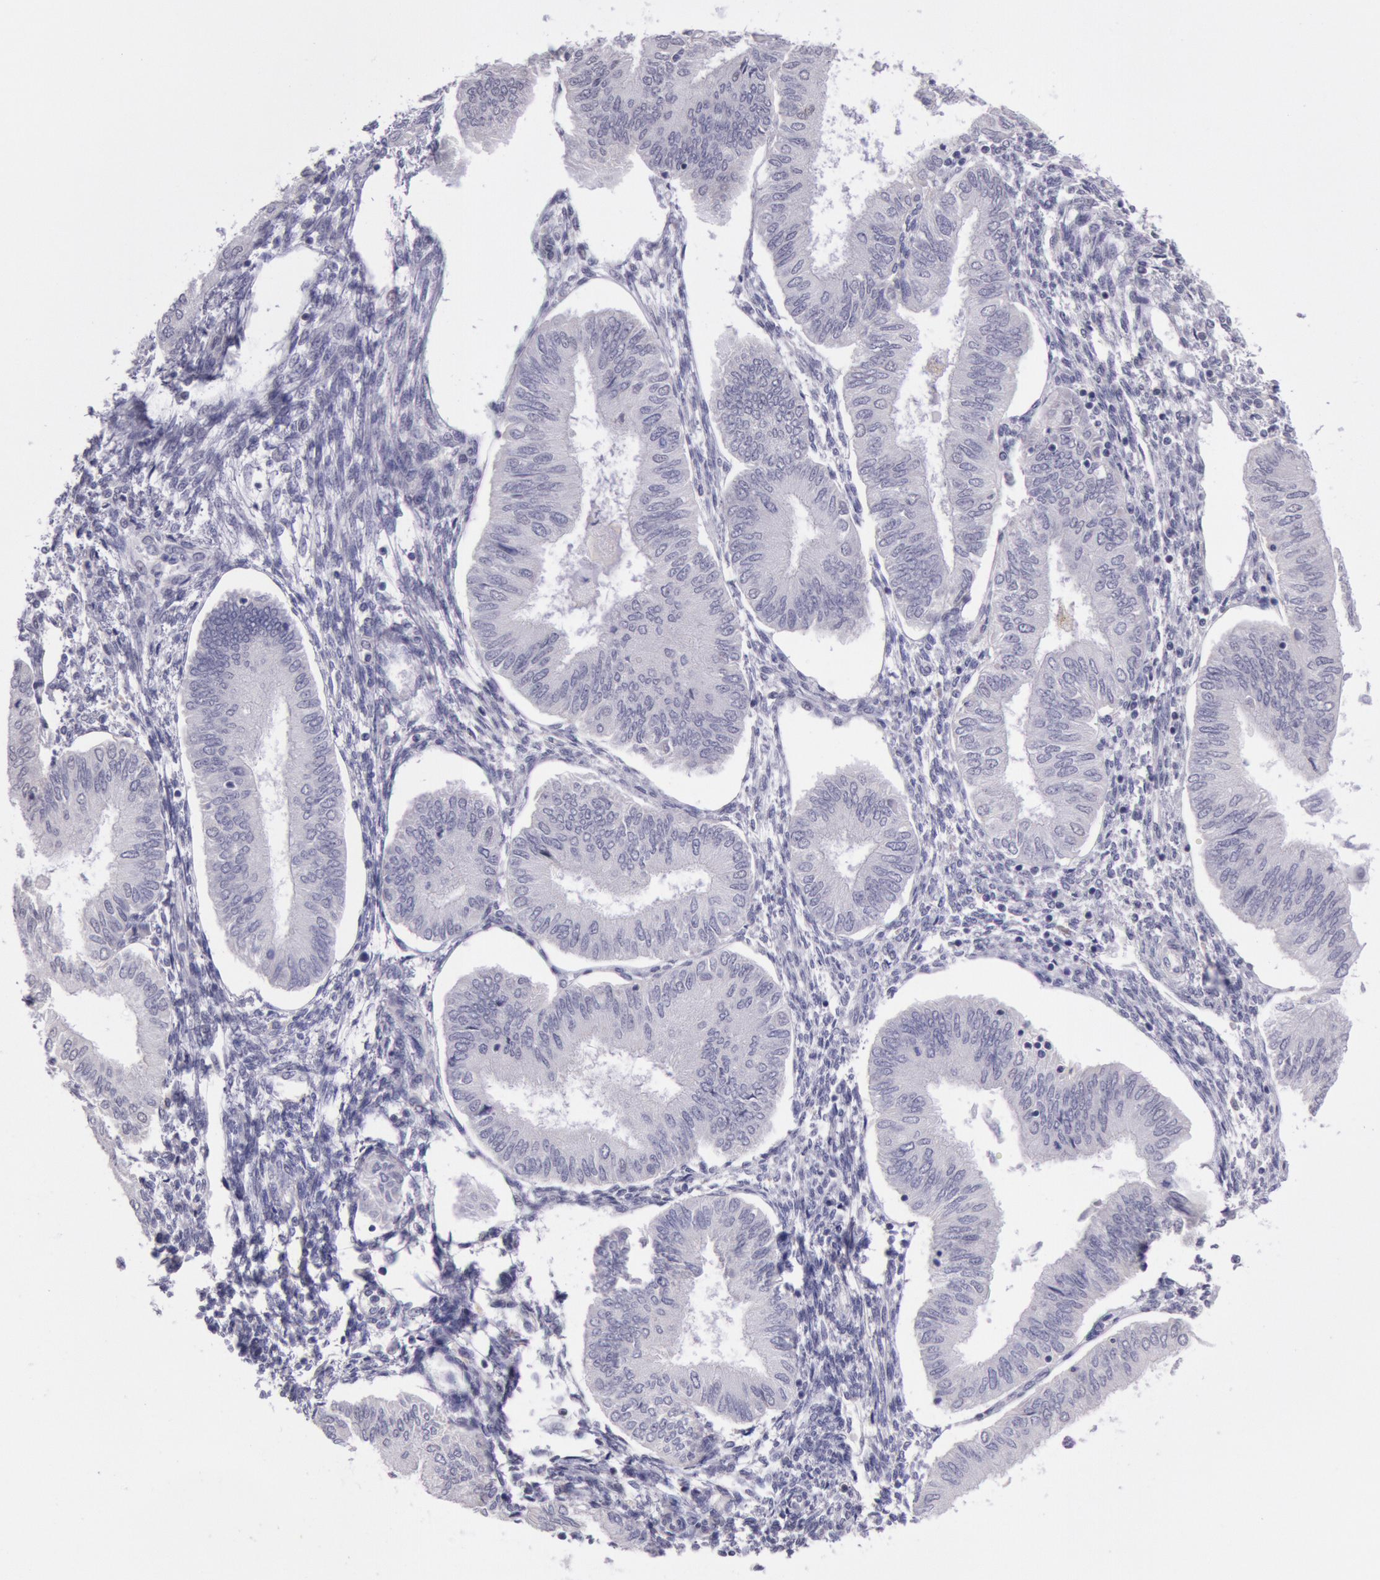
{"staining": {"intensity": "weak", "quantity": "25%-75%", "location": "cytoplasmic/membranous"}, "tissue": "endometrial cancer", "cell_type": "Tumor cells", "image_type": "cancer", "snomed": [{"axis": "morphology", "description": "Adenocarcinoma, NOS"}, {"axis": "topography", "description": "Endometrium"}], "caption": "Endometrial adenocarcinoma tissue reveals weak cytoplasmic/membranous positivity in about 25%-75% of tumor cells", "gene": "FRMD6", "patient": {"sex": "female", "age": 51}}